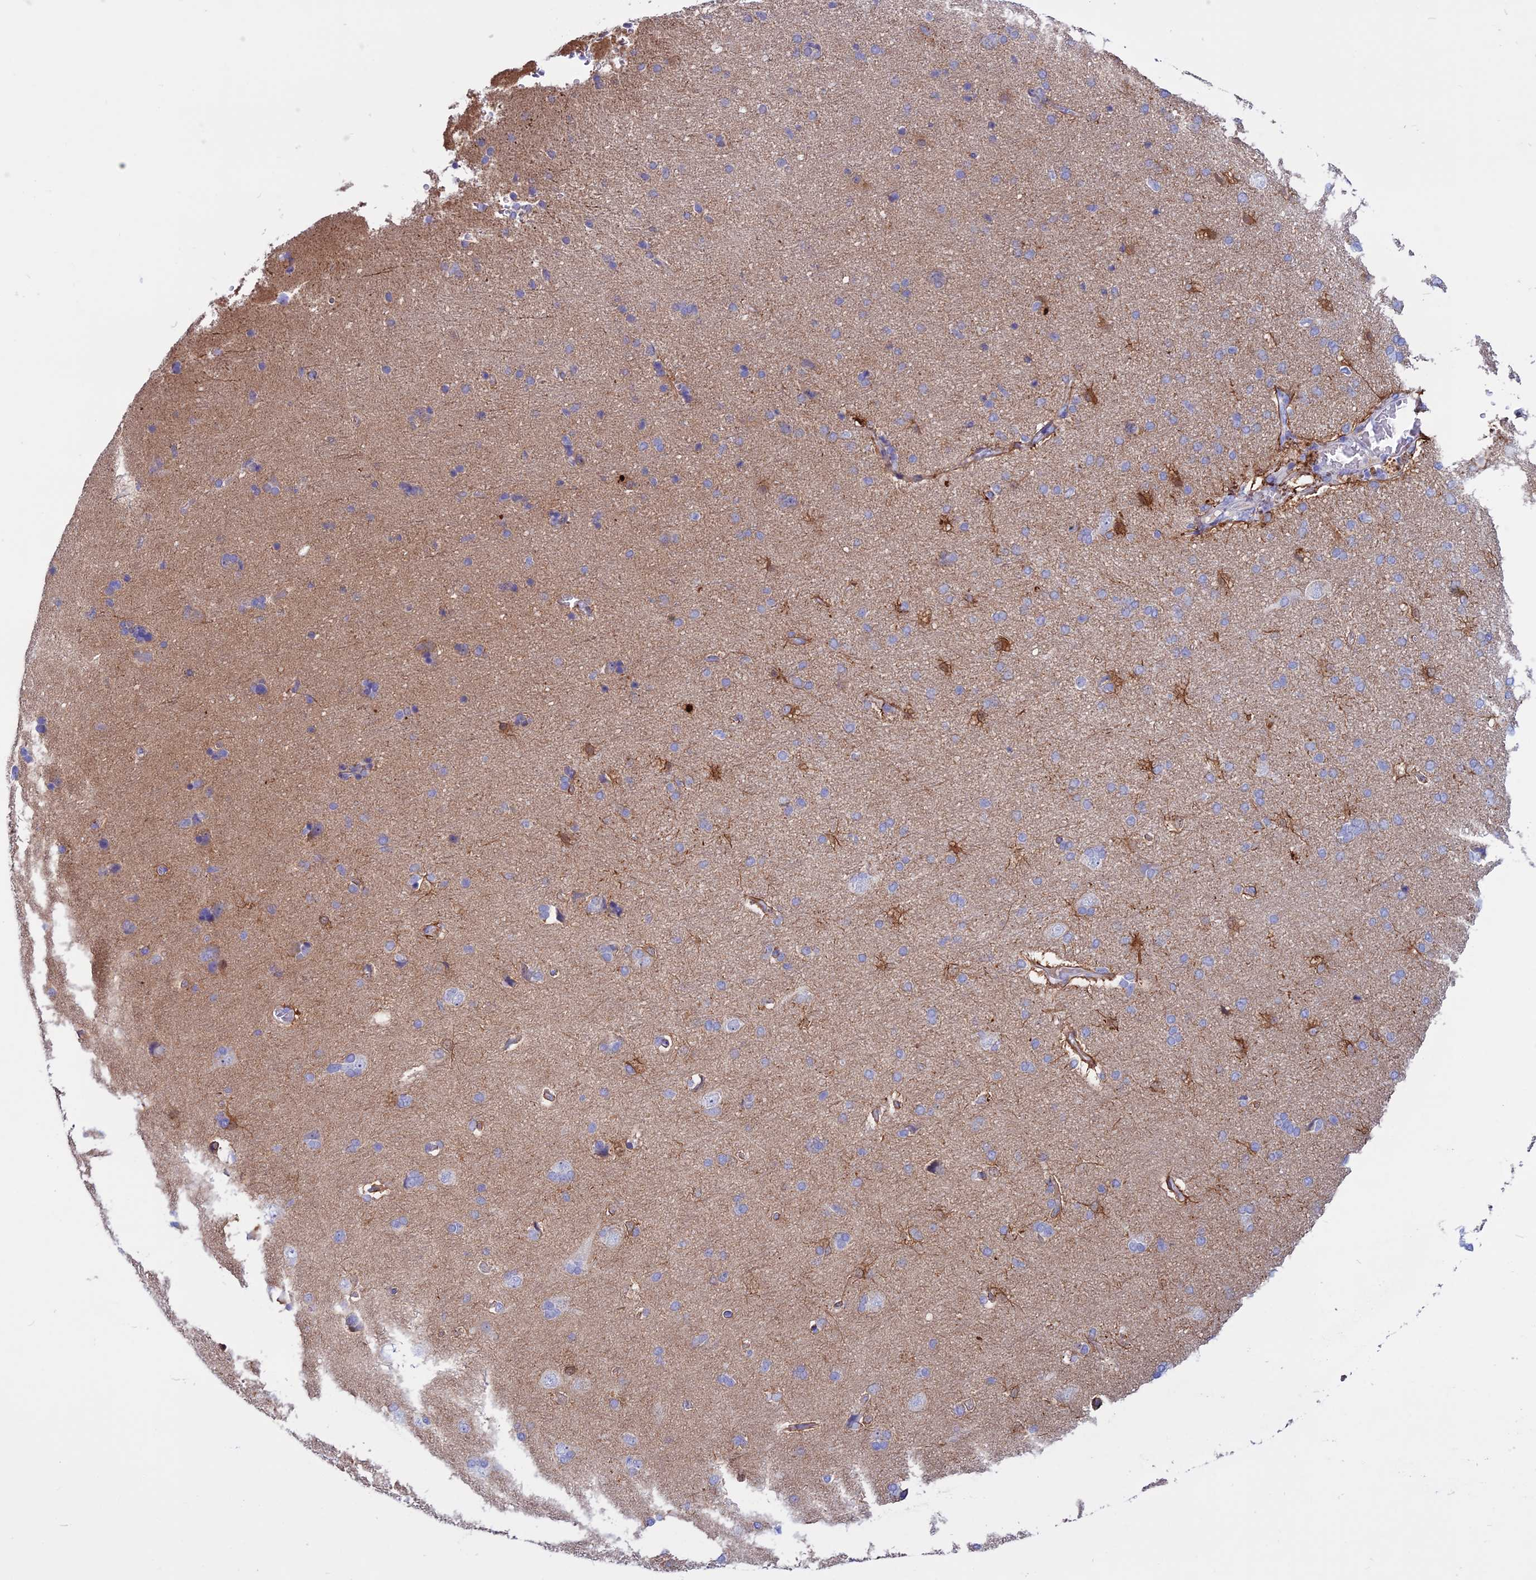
{"staining": {"intensity": "negative", "quantity": "none", "location": "none"}, "tissue": "cerebral cortex", "cell_type": "Endothelial cells", "image_type": "normal", "snomed": [{"axis": "morphology", "description": "Normal tissue, NOS"}, {"axis": "topography", "description": "Cerebral cortex"}], "caption": "IHC photomicrograph of normal cerebral cortex stained for a protein (brown), which displays no expression in endothelial cells.", "gene": "CLEC2L", "patient": {"sex": "male", "age": 62}}